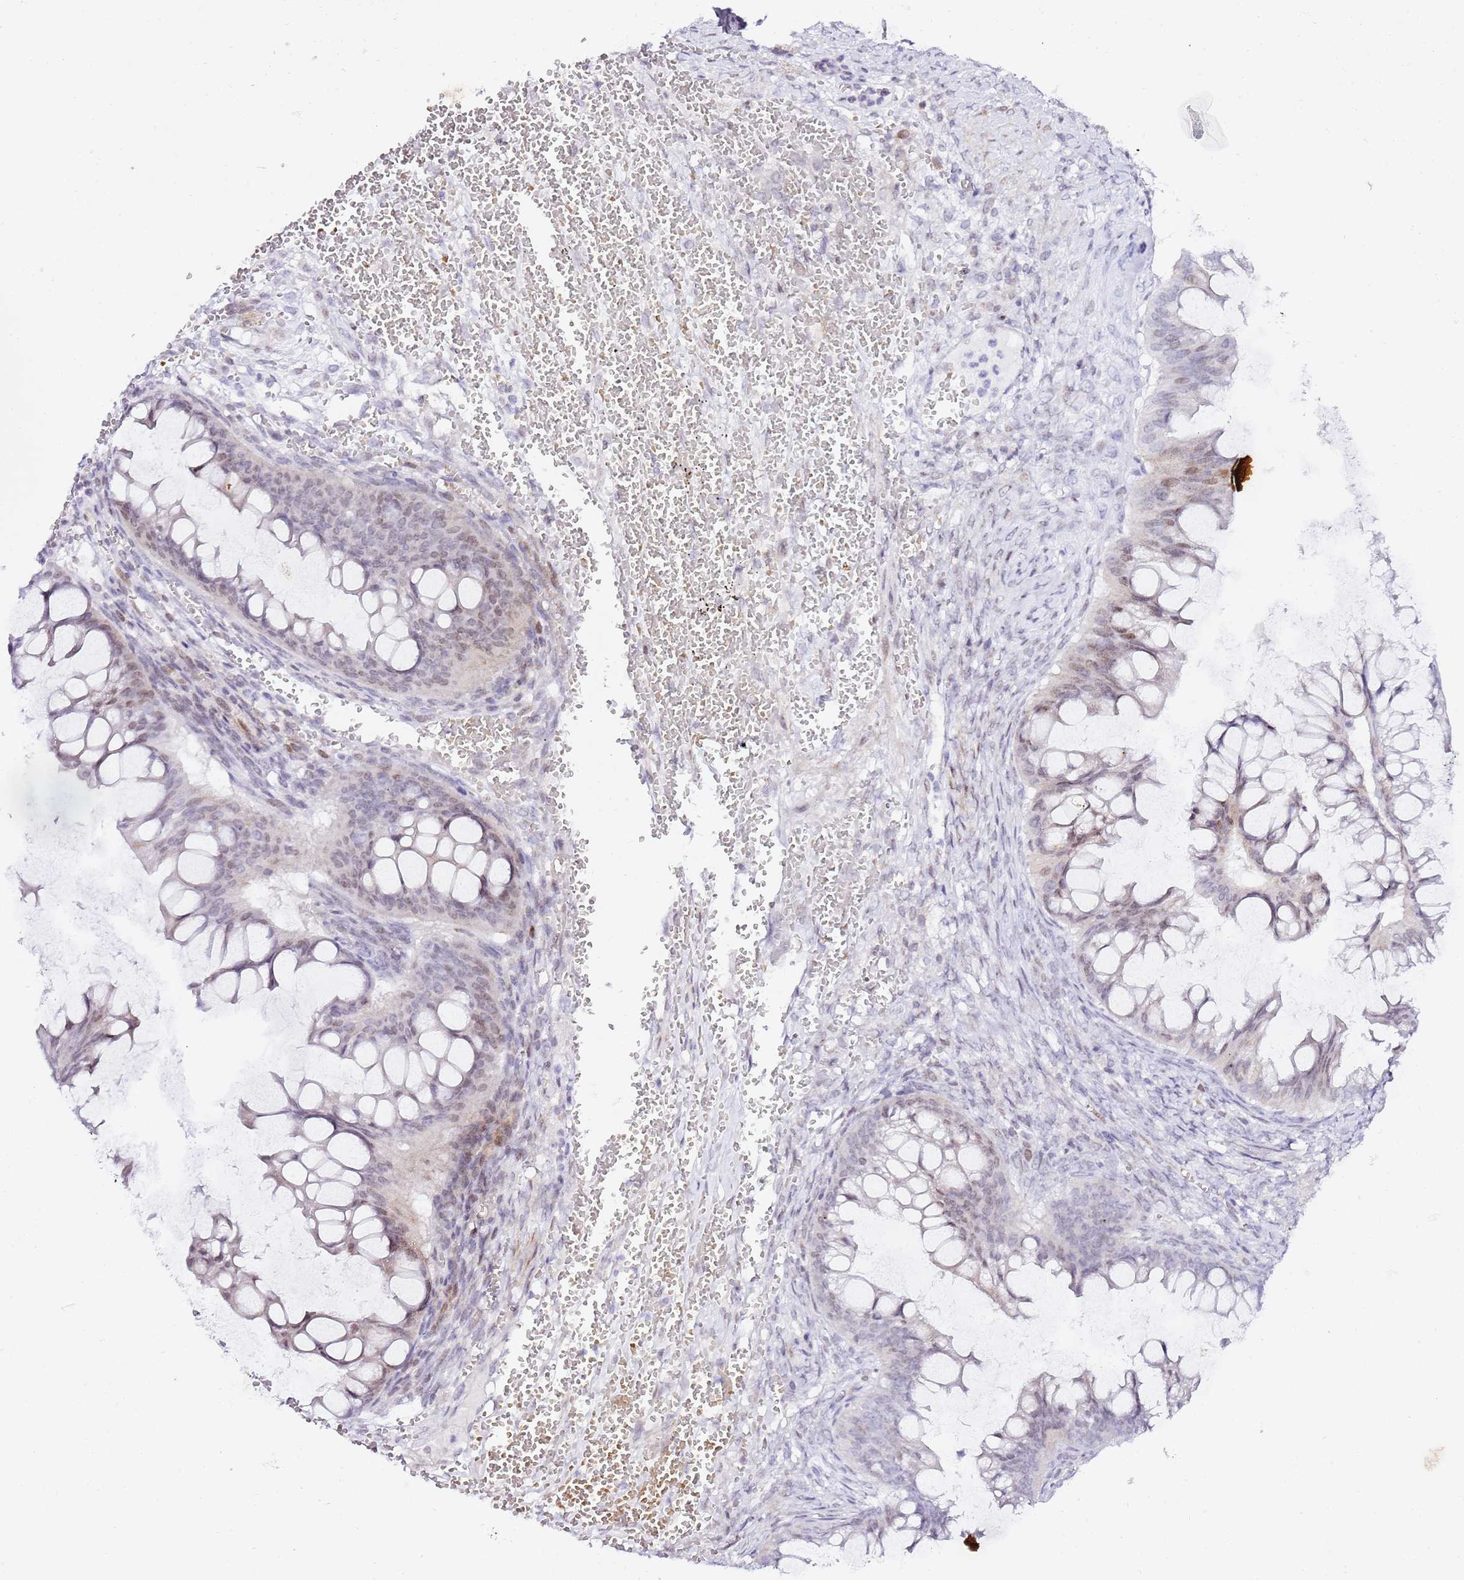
{"staining": {"intensity": "weak", "quantity": "<25%", "location": "nuclear"}, "tissue": "ovarian cancer", "cell_type": "Tumor cells", "image_type": "cancer", "snomed": [{"axis": "morphology", "description": "Cystadenocarcinoma, mucinous, NOS"}, {"axis": "topography", "description": "Ovary"}], "caption": "IHC of human ovarian cancer reveals no positivity in tumor cells. (Brightfield microscopy of DAB (3,3'-diaminobenzidine) IHC at high magnification).", "gene": "GBP2", "patient": {"sex": "female", "age": 73}}